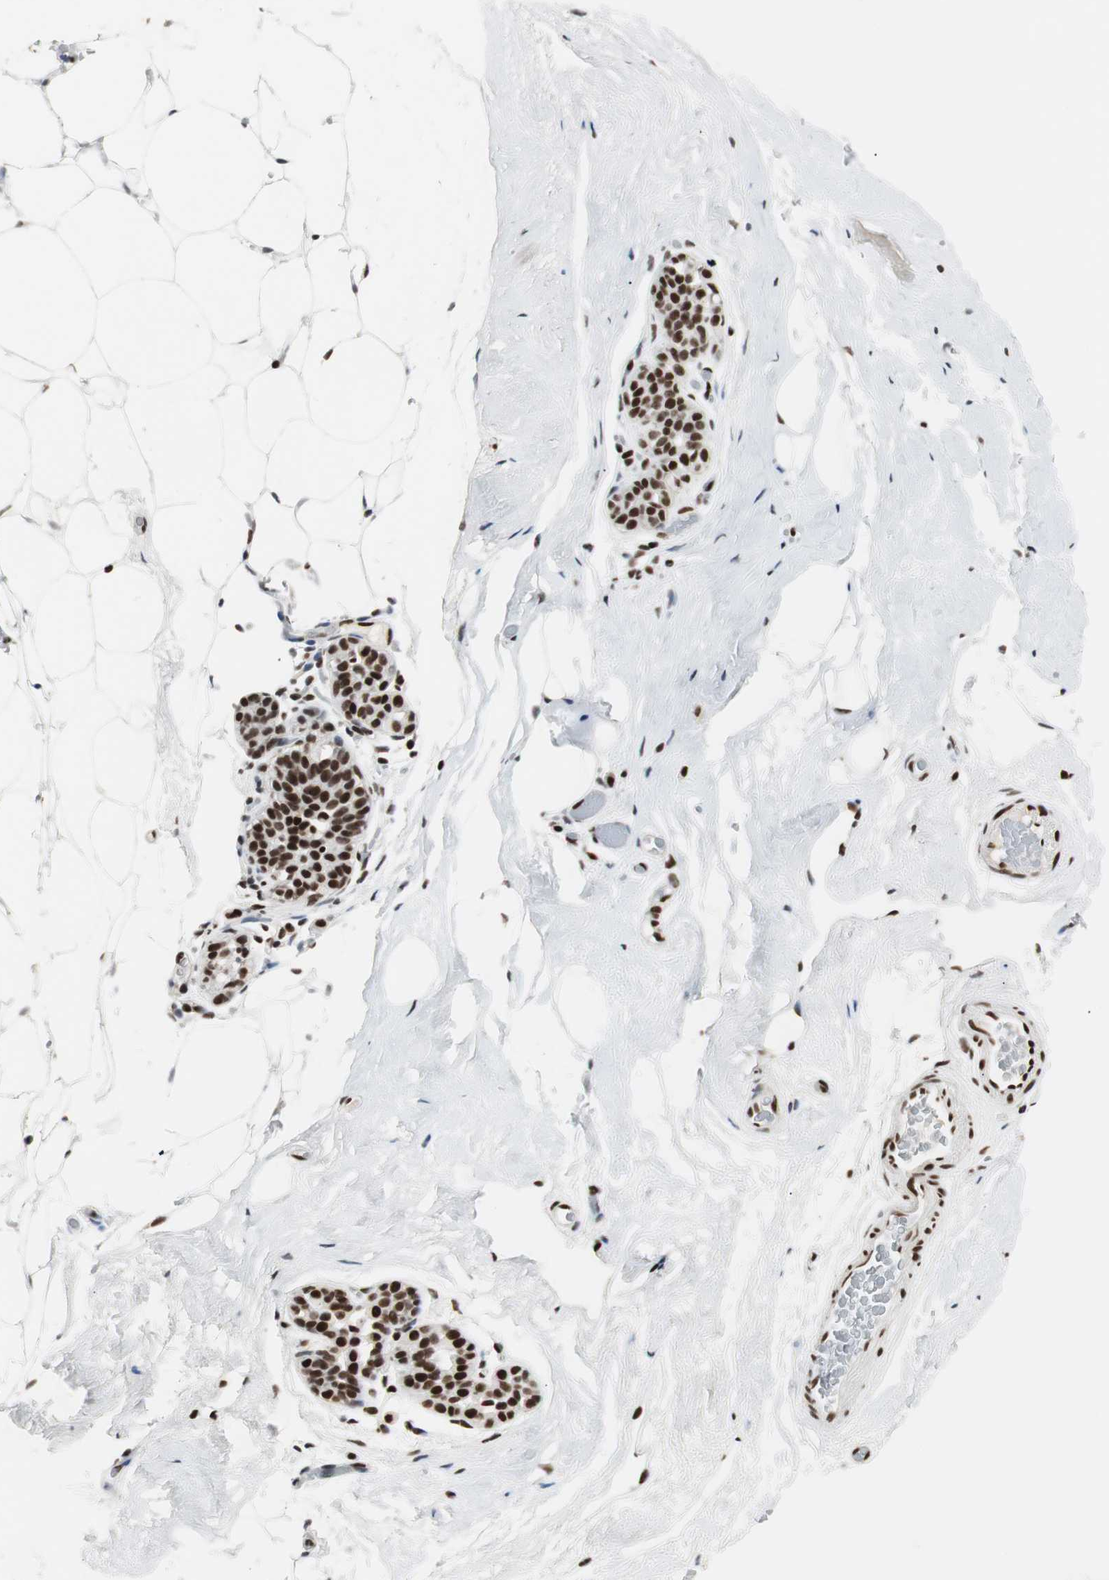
{"staining": {"intensity": "moderate", "quantity": ">75%", "location": "nuclear"}, "tissue": "breast", "cell_type": "Adipocytes", "image_type": "normal", "snomed": [{"axis": "morphology", "description": "Normal tissue, NOS"}, {"axis": "topography", "description": "Breast"}], "caption": "Immunohistochemistry (IHC) staining of unremarkable breast, which demonstrates medium levels of moderate nuclear positivity in approximately >75% of adipocytes indicating moderate nuclear protein positivity. The staining was performed using DAB (brown) for protein detection and nuclei were counterstained in hematoxylin (blue).", "gene": "MTA2", "patient": {"sex": "female", "age": 75}}